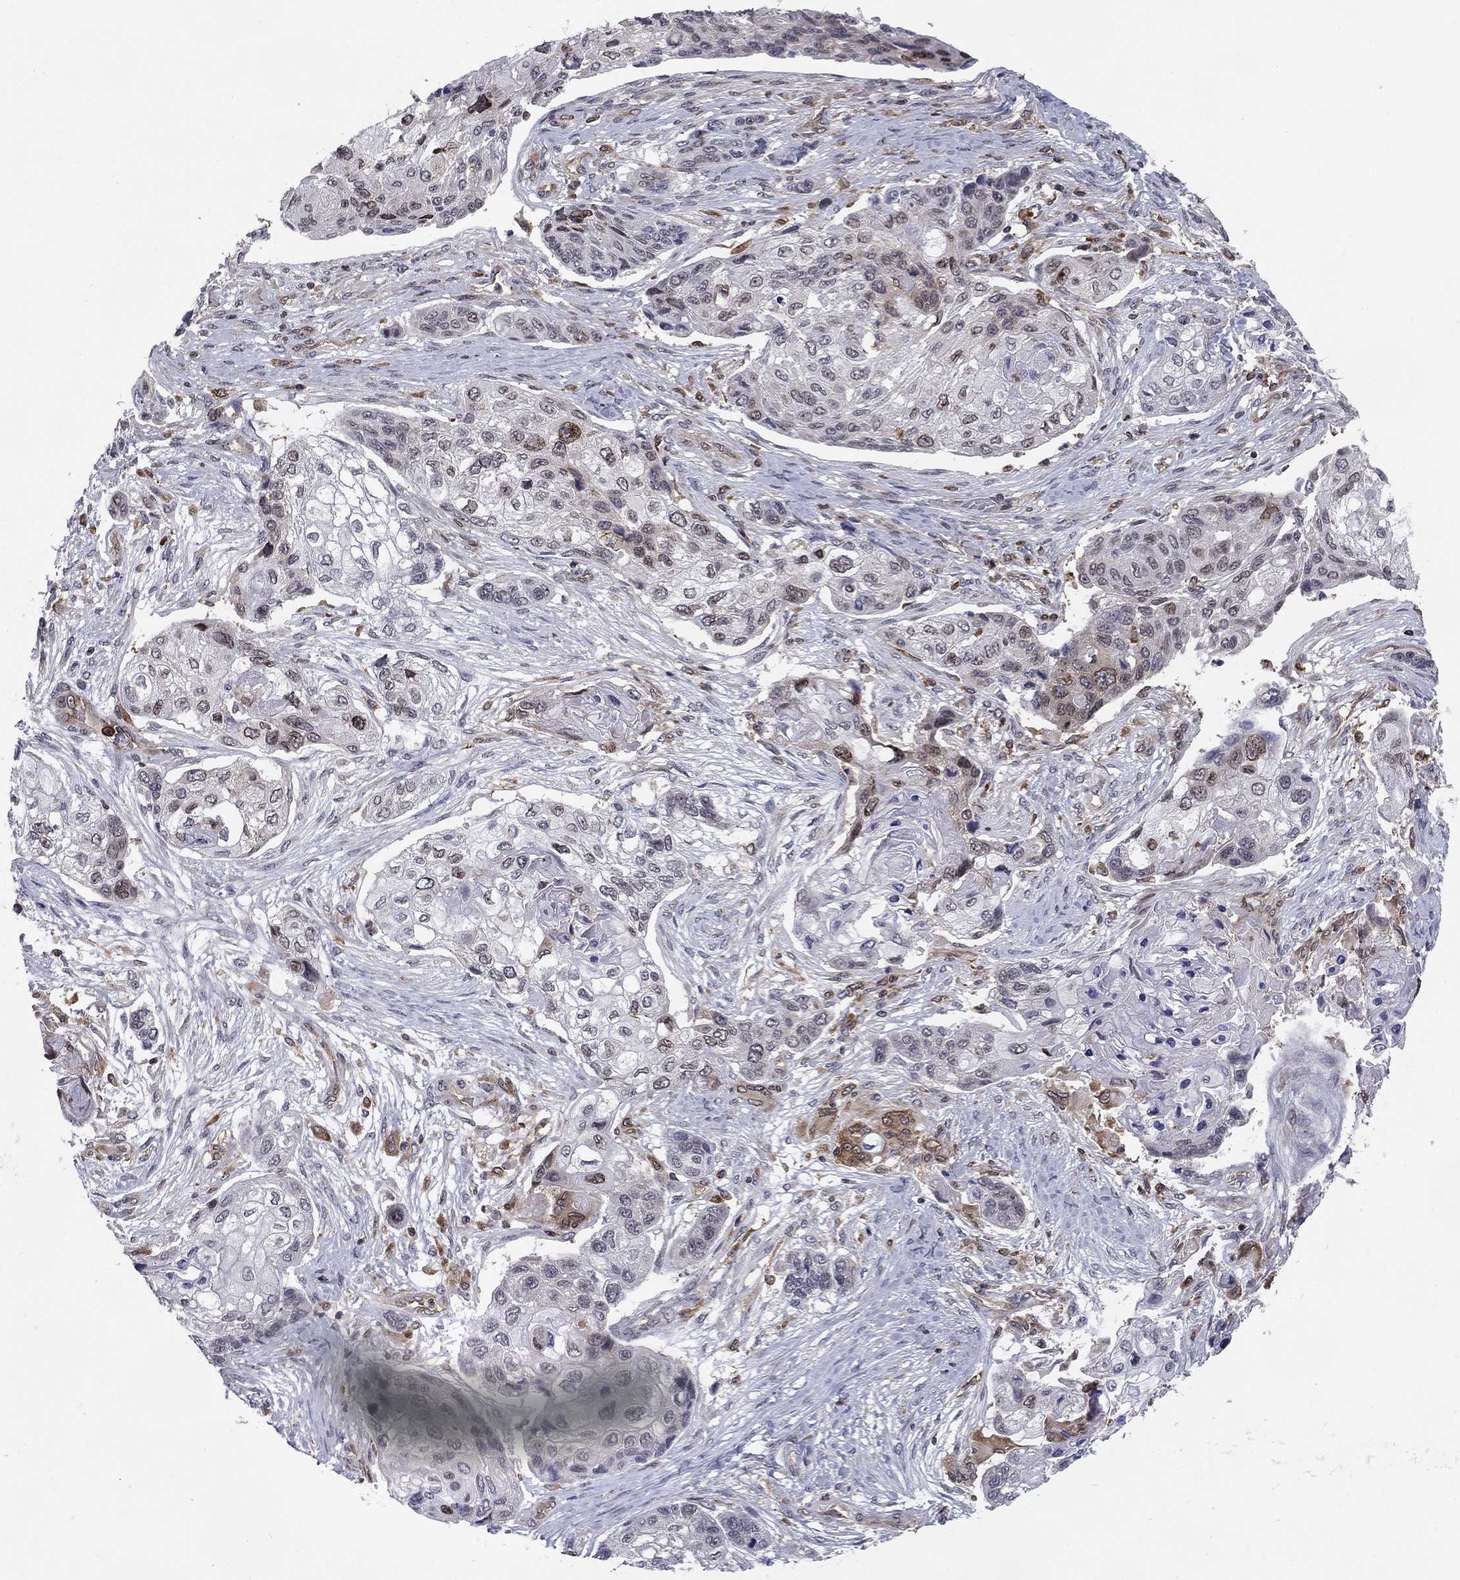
{"staining": {"intensity": "moderate", "quantity": "<25%", "location": "nuclear"}, "tissue": "lung cancer", "cell_type": "Tumor cells", "image_type": "cancer", "snomed": [{"axis": "morphology", "description": "Squamous cell carcinoma, NOS"}, {"axis": "topography", "description": "Lung"}], "caption": "Immunohistochemistry staining of squamous cell carcinoma (lung), which exhibits low levels of moderate nuclear positivity in approximately <25% of tumor cells indicating moderate nuclear protein staining. The staining was performed using DAB (brown) for protein detection and nuclei were counterstained in hematoxylin (blue).", "gene": "PLCB2", "patient": {"sex": "male", "age": 69}}